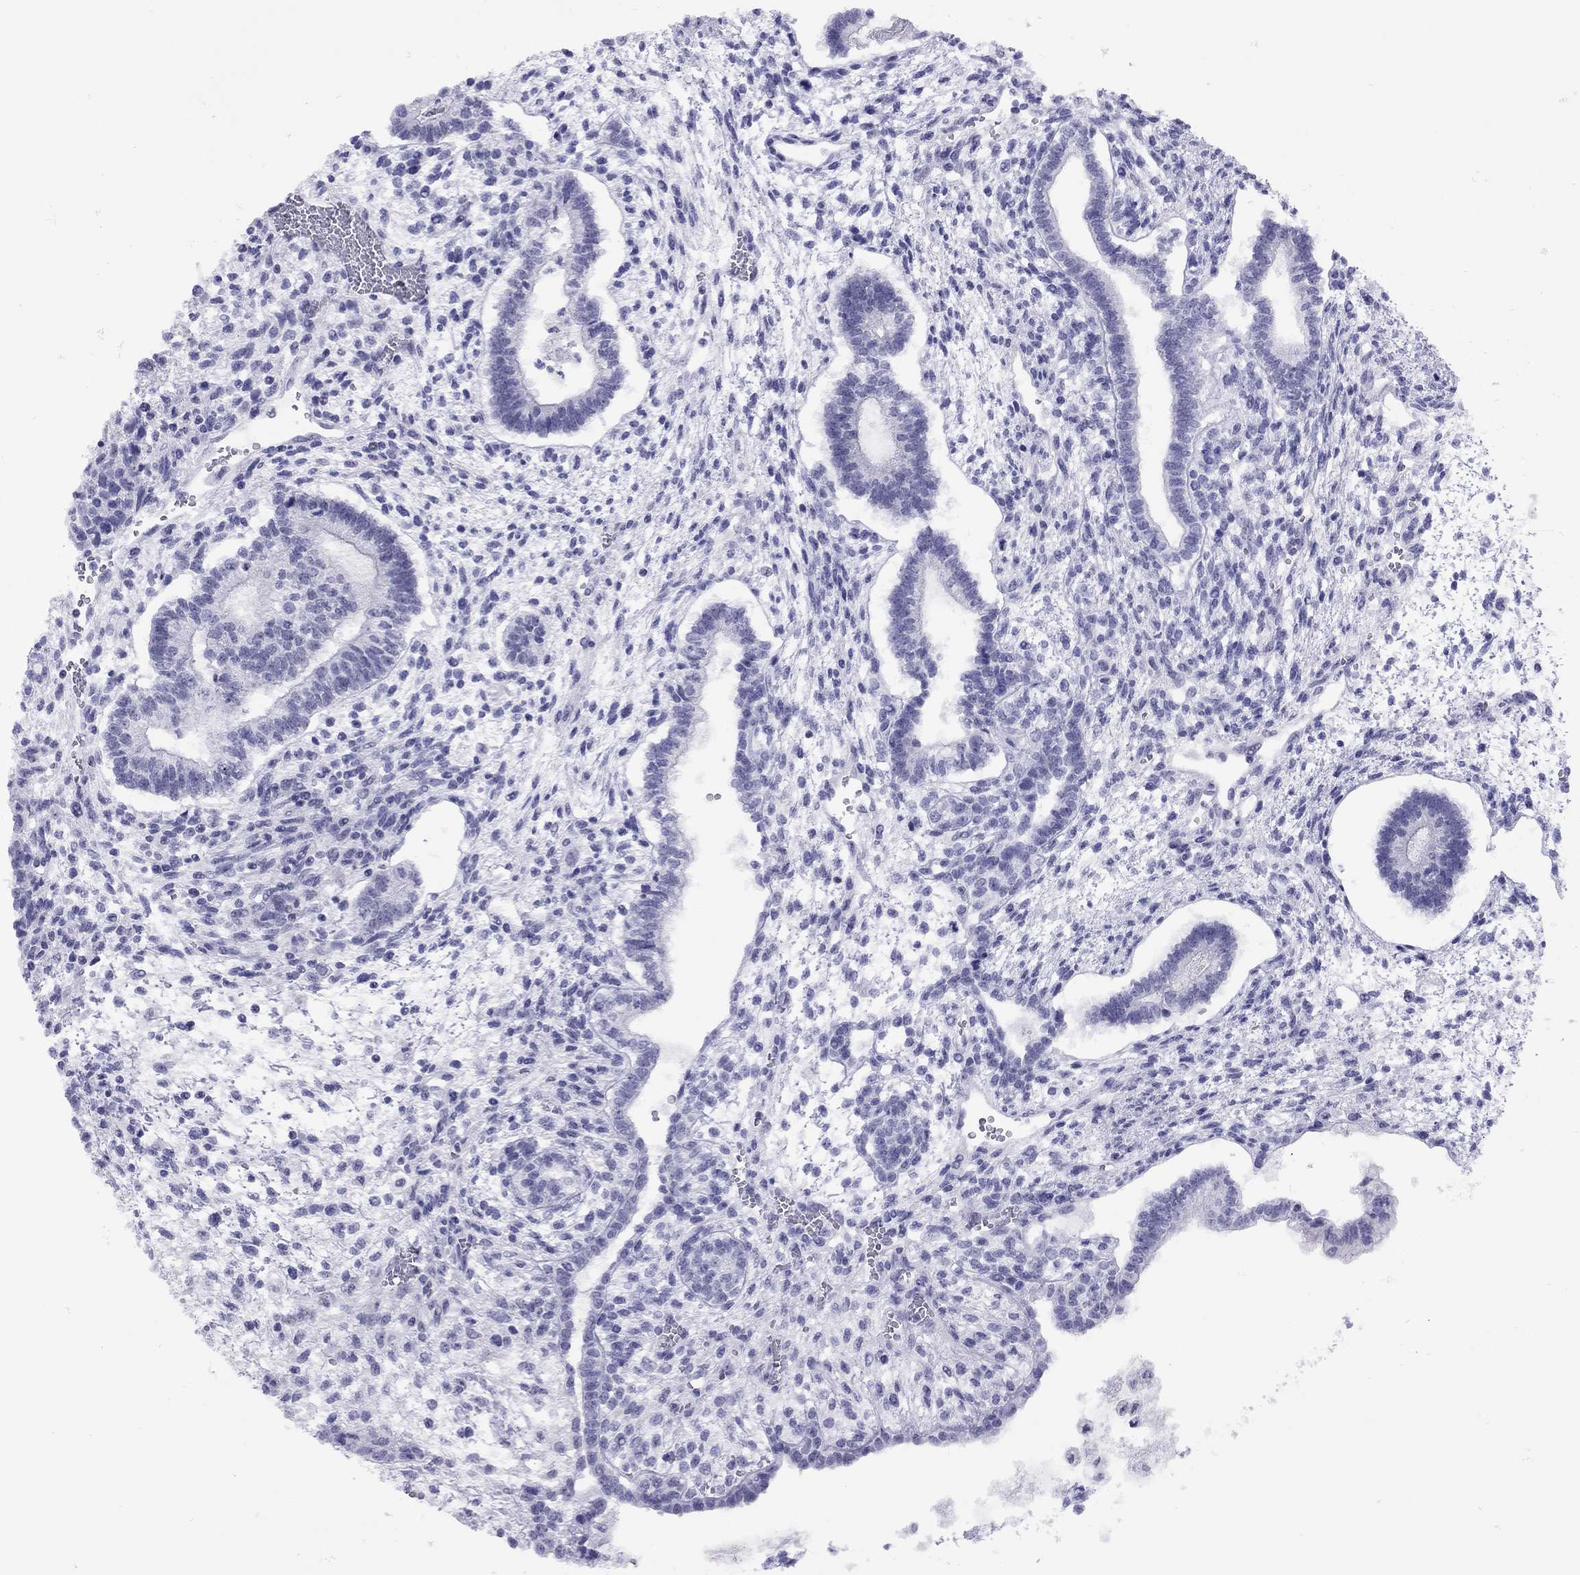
{"staining": {"intensity": "negative", "quantity": "none", "location": "none"}, "tissue": "testis cancer", "cell_type": "Tumor cells", "image_type": "cancer", "snomed": [{"axis": "morphology", "description": "Carcinoma, Embryonal, NOS"}, {"axis": "topography", "description": "Testis"}], "caption": "A photomicrograph of testis cancer (embryonal carcinoma) stained for a protein demonstrates no brown staining in tumor cells. (DAB IHC, high magnification).", "gene": "LYAR", "patient": {"sex": "male", "age": 37}}